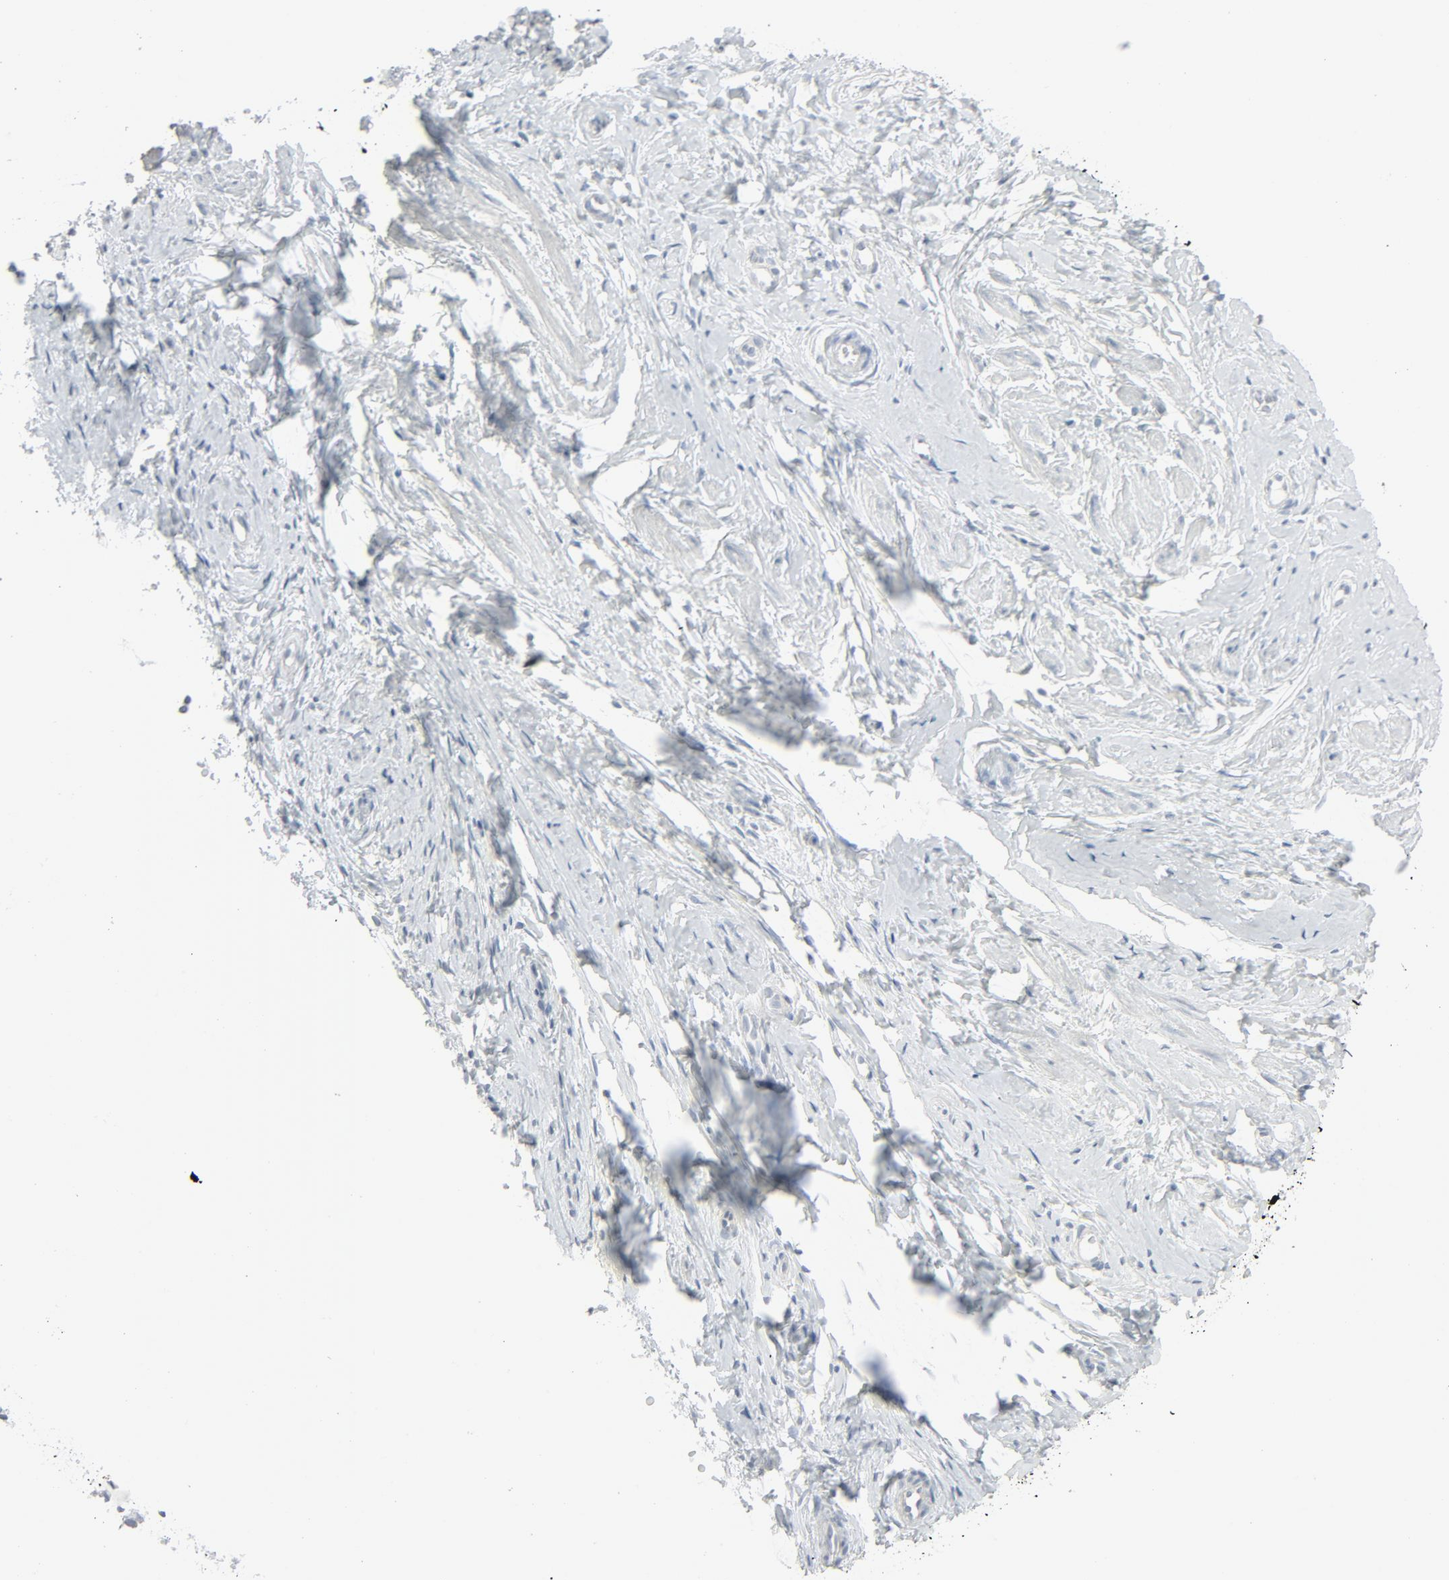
{"staining": {"intensity": "weak", "quantity": "<25%", "location": "cytoplasmic/membranous"}, "tissue": "cervix", "cell_type": "Glandular cells", "image_type": "normal", "snomed": [{"axis": "morphology", "description": "Normal tissue, NOS"}, {"axis": "topography", "description": "Cervix"}], "caption": "Immunohistochemistry of unremarkable cervix exhibits no staining in glandular cells. (Stains: DAB (3,3'-diaminobenzidine) immunohistochemistry with hematoxylin counter stain, Microscopy: brightfield microscopy at high magnification).", "gene": "FGFR3", "patient": {"sex": "female", "age": 46}}